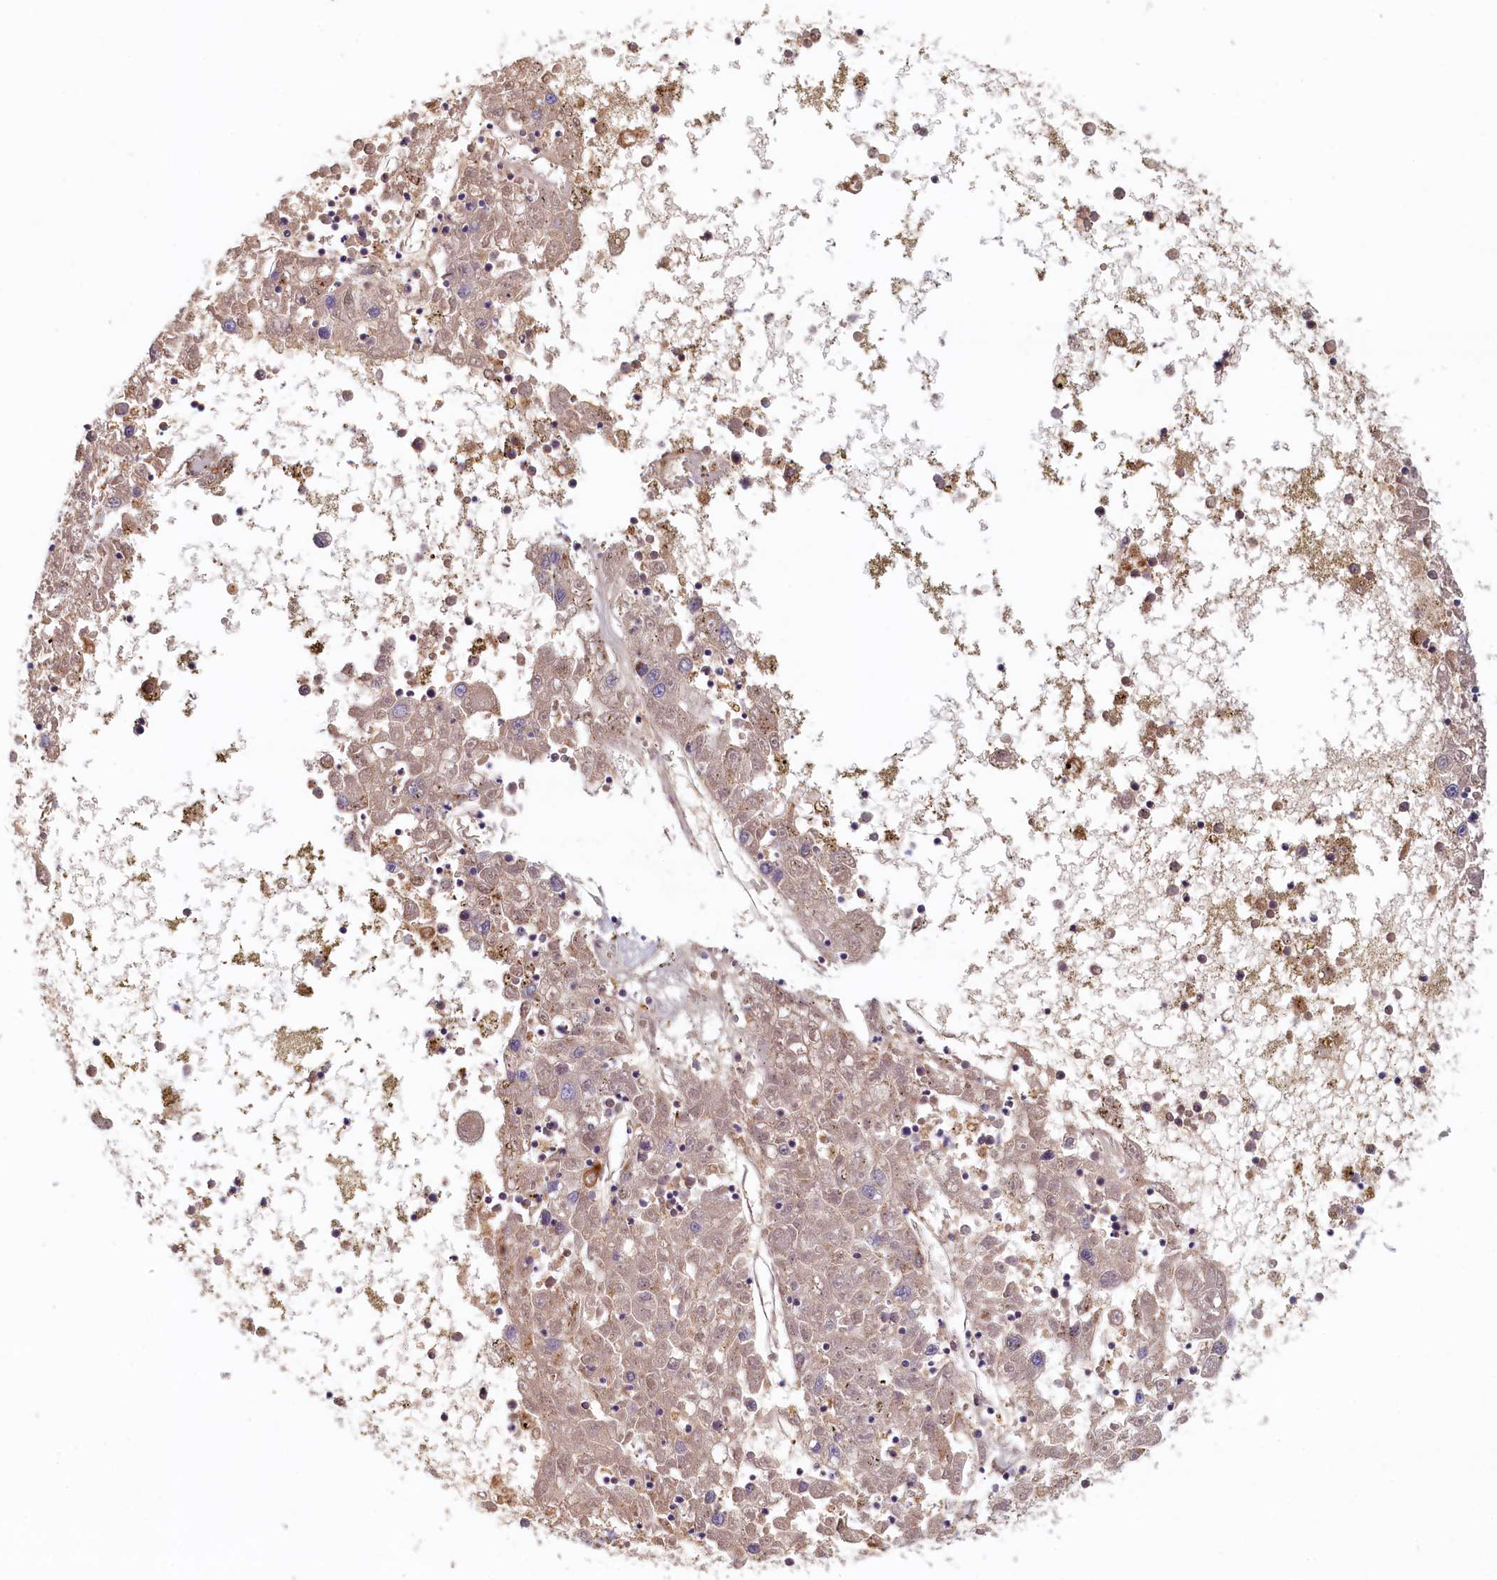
{"staining": {"intensity": "weak", "quantity": ">75%", "location": "cytoplasmic/membranous"}, "tissue": "liver cancer", "cell_type": "Tumor cells", "image_type": "cancer", "snomed": [{"axis": "morphology", "description": "Carcinoma, Hepatocellular, NOS"}, {"axis": "topography", "description": "Liver"}], "caption": "This histopathology image displays immunohistochemistry staining of hepatocellular carcinoma (liver), with low weak cytoplasmic/membranous positivity in approximately >75% of tumor cells.", "gene": "NUBP2", "patient": {"sex": "male", "age": 49}}